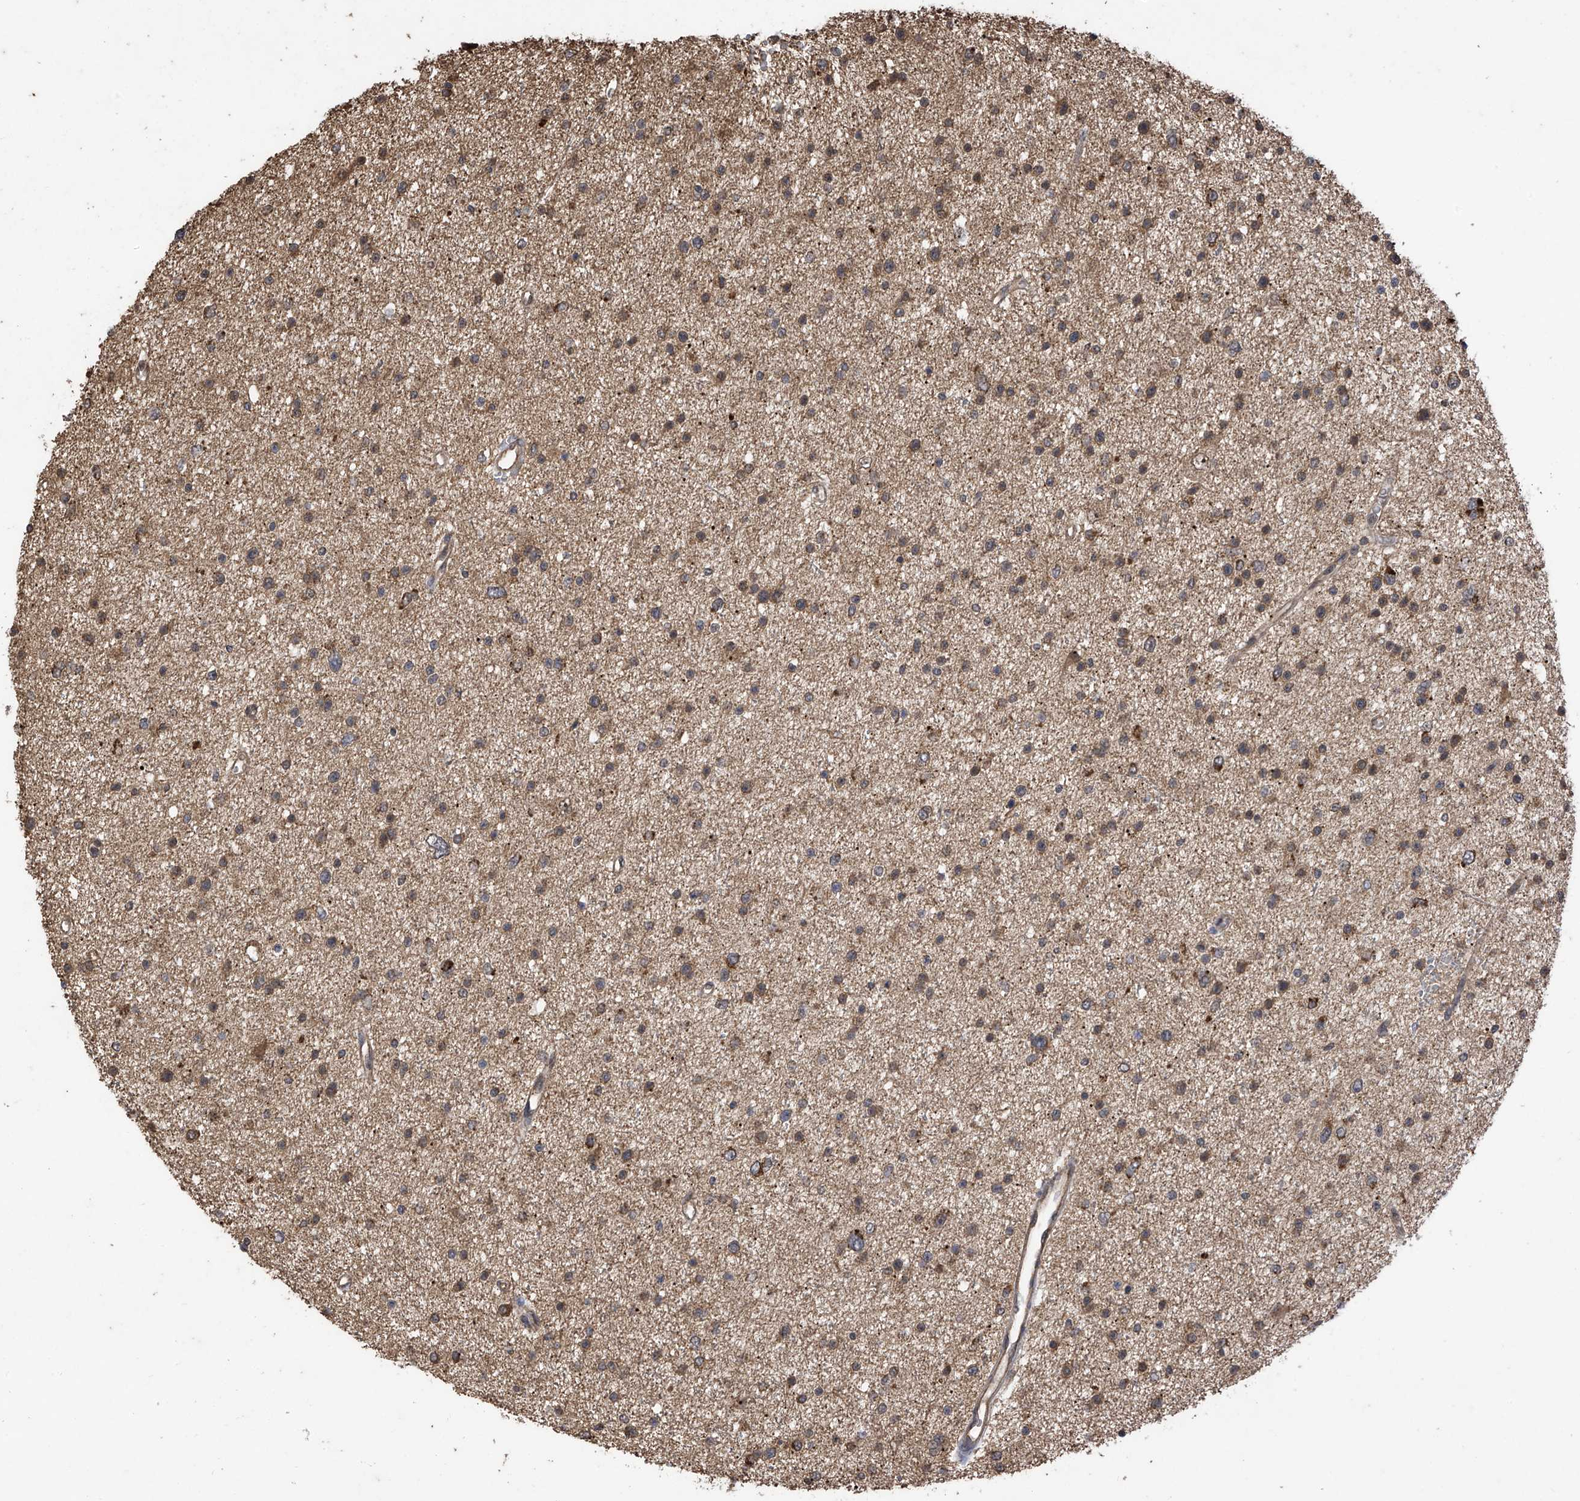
{"staining": {"intensity": "weak", "quantity": ">75%", "location": "cytoplasmic/membranous"}, "tissue": "glioma", "cell_type": "Tumor cells", "image_type": "cancer", "snomed": [{"axis": "morphology", "description": "Glioma, malignant, Low grade"}, {"axis": "topography", "description": "Brain"}], "caption": "Tumor cells demonstrate low levels of weak cytoplasmic/membranous expression in approximately >75% of cells in glioma.", "gene": "PNPT1", "patient": {"sex": "female", "age": 37}}